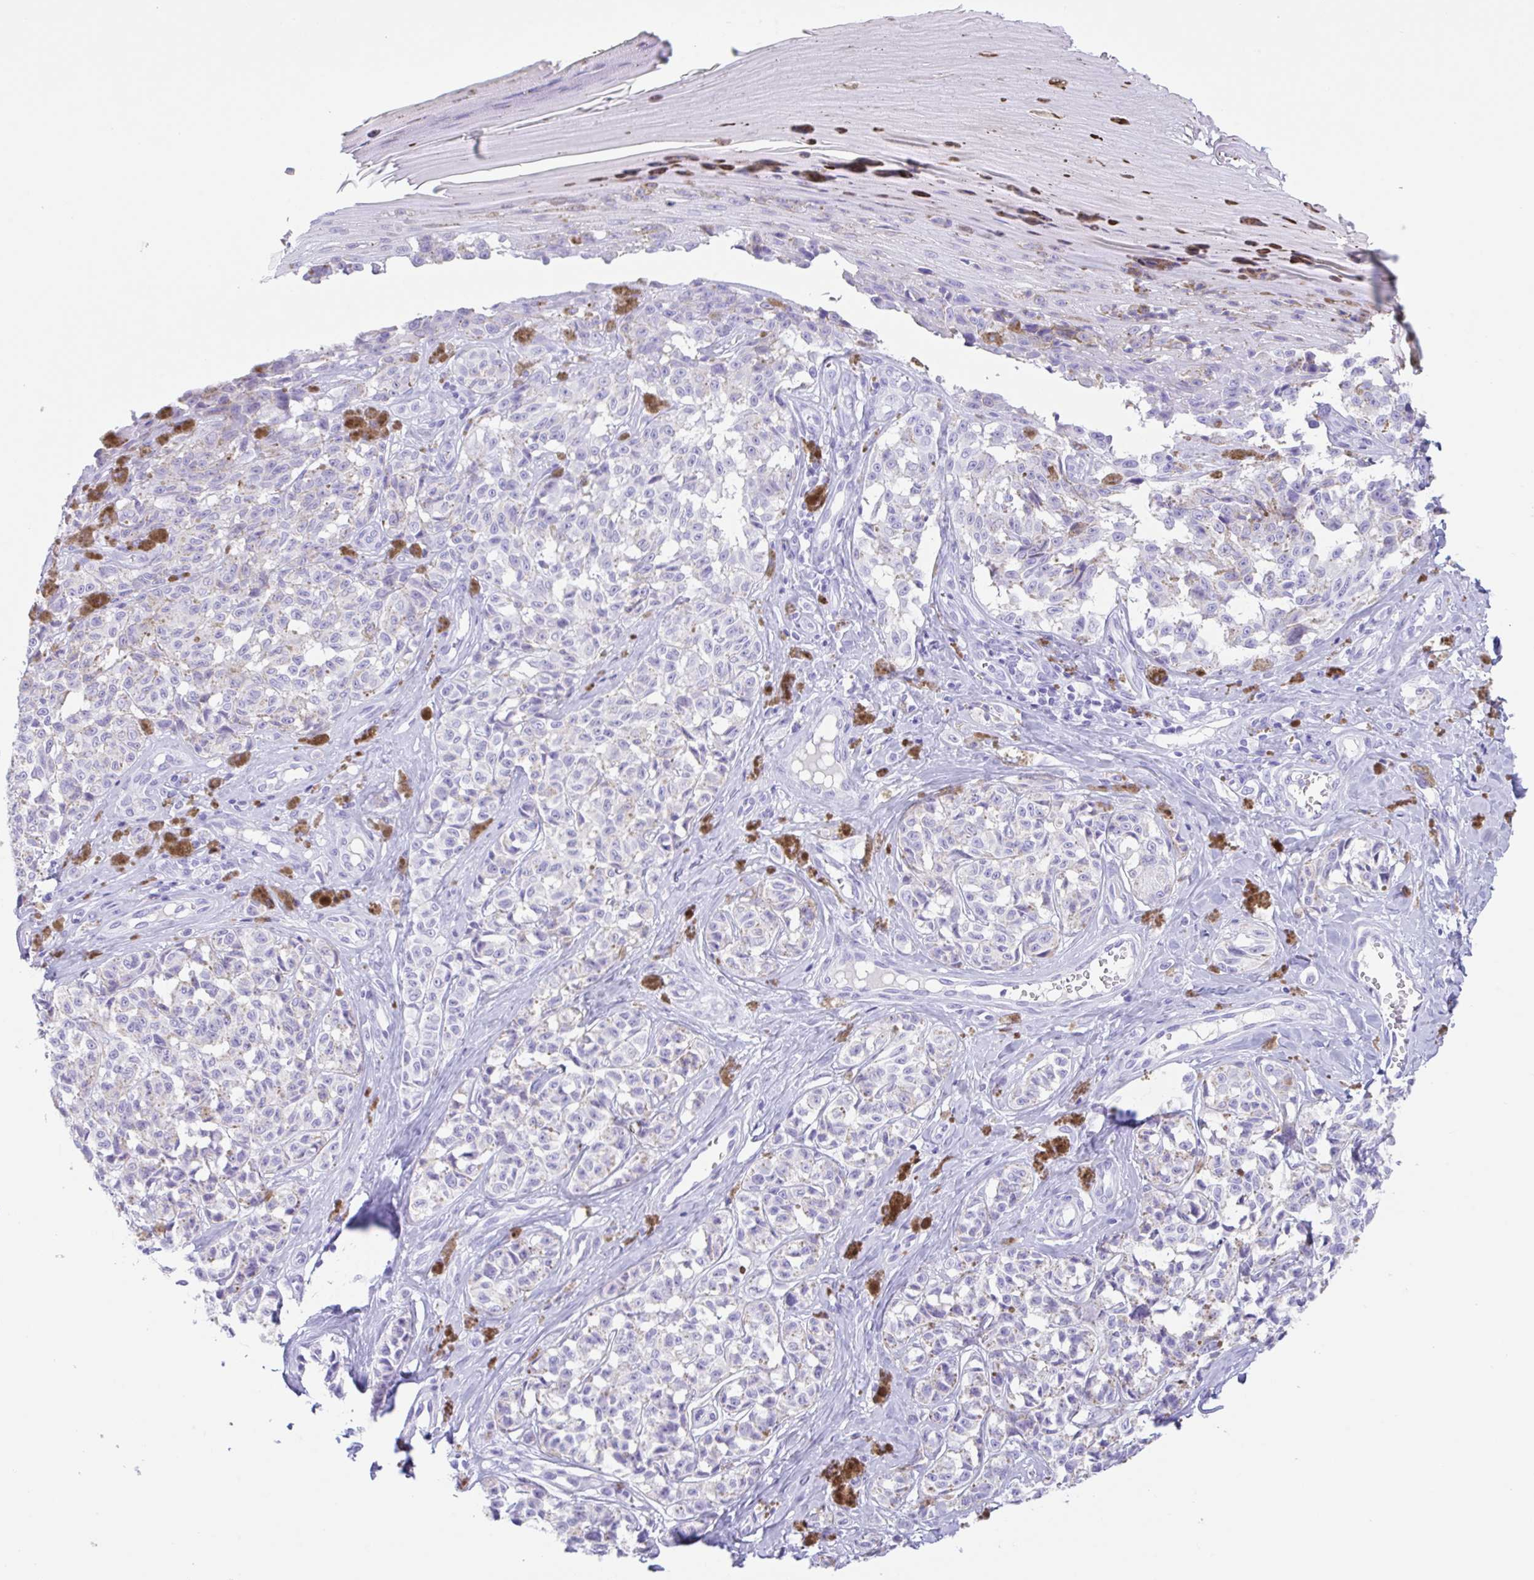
{"staining": {"intensity": "negative", "quantity": "none", "location": "none"}, "tissue": "melanoma", "cell_type": "Tumor cells", "image_type": "cancer", "snomed": [{"axis": "morphology", "description": "Malignant melanoma, NOS"}, {"axis": "topography", "description": "Skin"}], "caption": "Tumor cells show no significant protein staining in malignant melanoma.", "gene": "CPA1", "patient": {"sex": "female", "age": 65}}